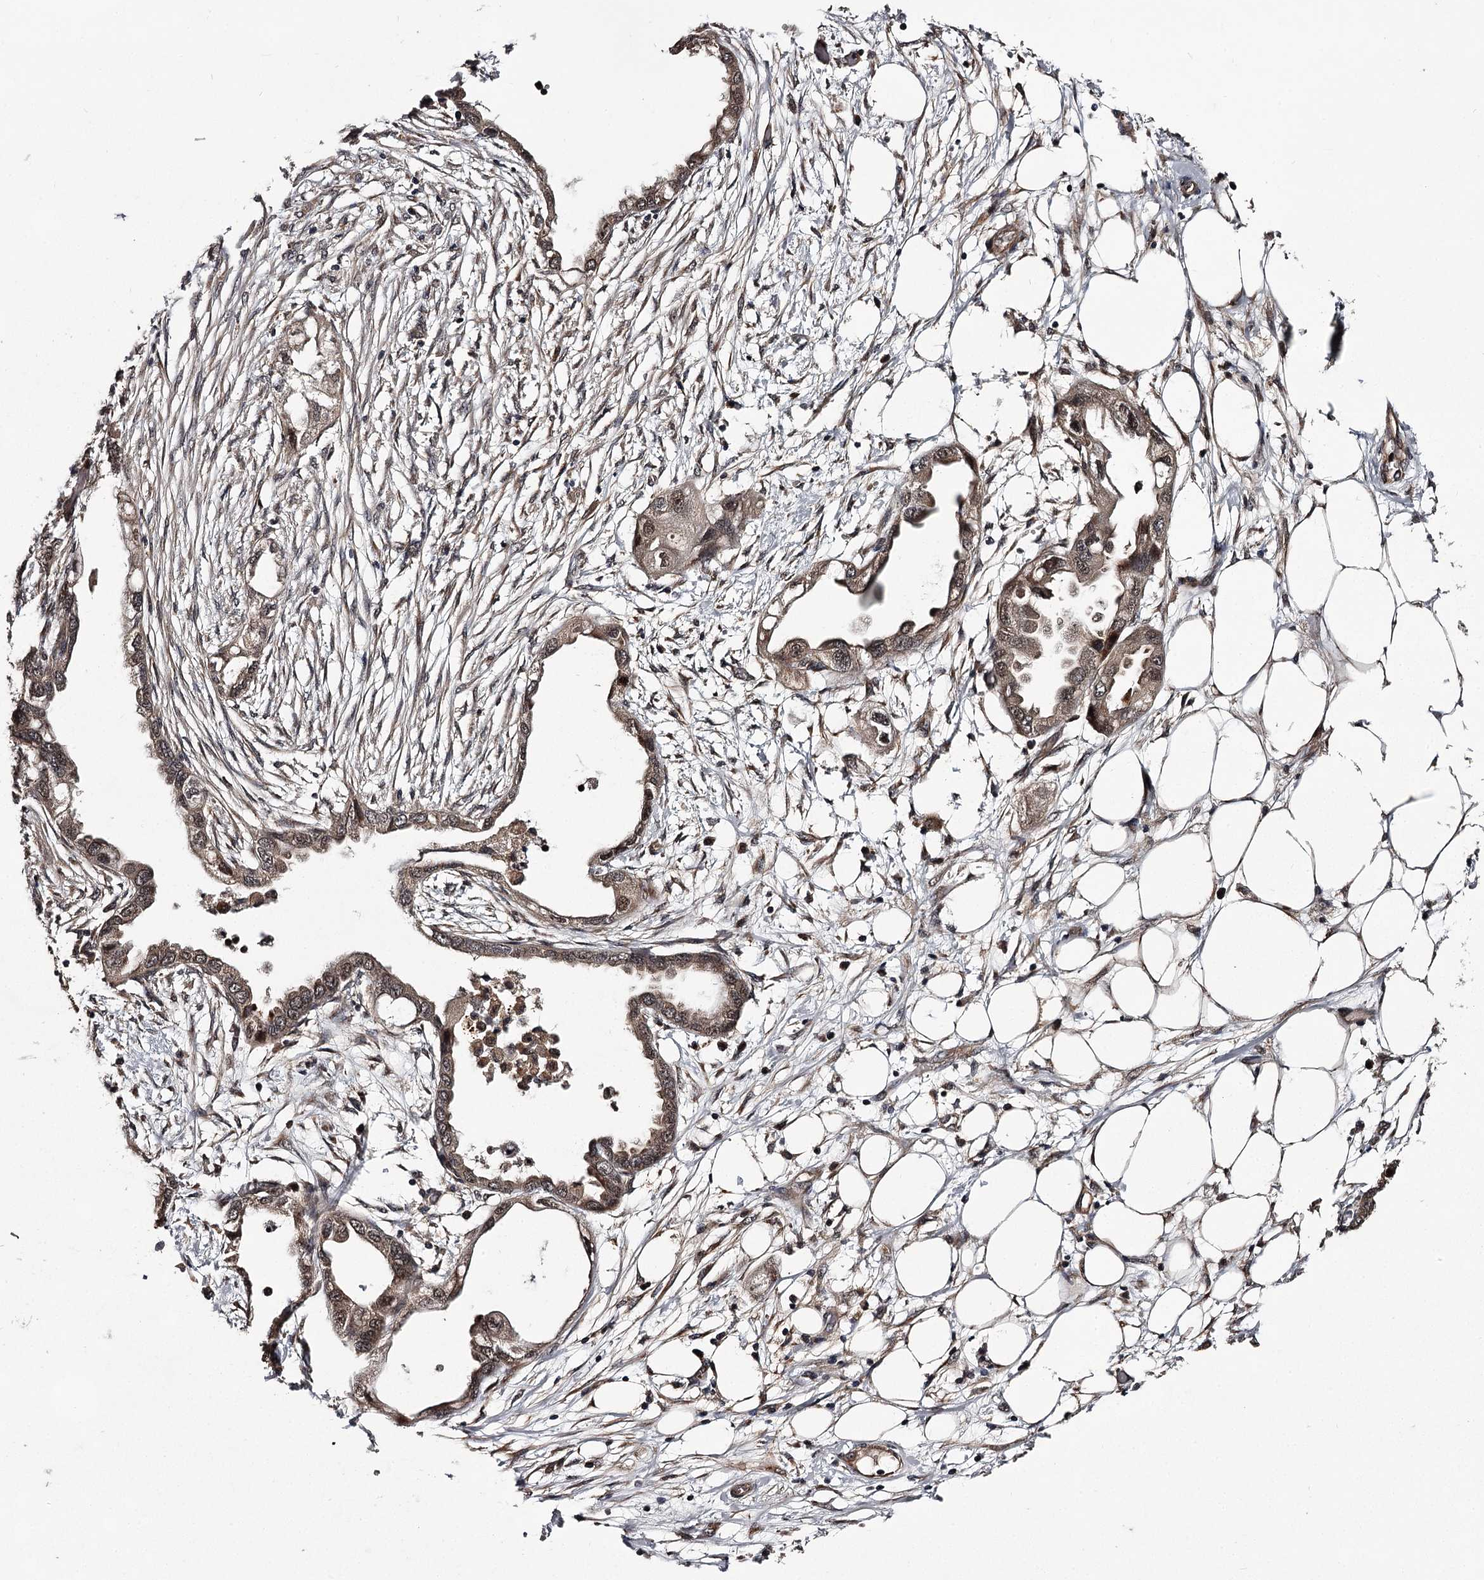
{"staining": {"intensity": "weak", "quantity": "25%-75%", "location": "cytoplasmic/membranous"}, "tissue": "endometrial cancer", "cell_type": "Tumor cells", "image_type": "cancer", "snomed": [{"axis": "morphology", "description": "Adenocarcinoma, NOS"}, {"axis": "morphology", "description": "Adenocarcinoma, metastatic, NOS"}, {"axis": "topography", "description": "Adipose tissue"}, {"axis": "topography", "description": "Endometrium"}], "caption": "A brown stain labels weak cytoplasmic/membranous expression of a protein in endometrial metastatic adenocarcinoma tumor cells.", "gene": "MAML3", "patient": {"sex": "female", "age": 67}}